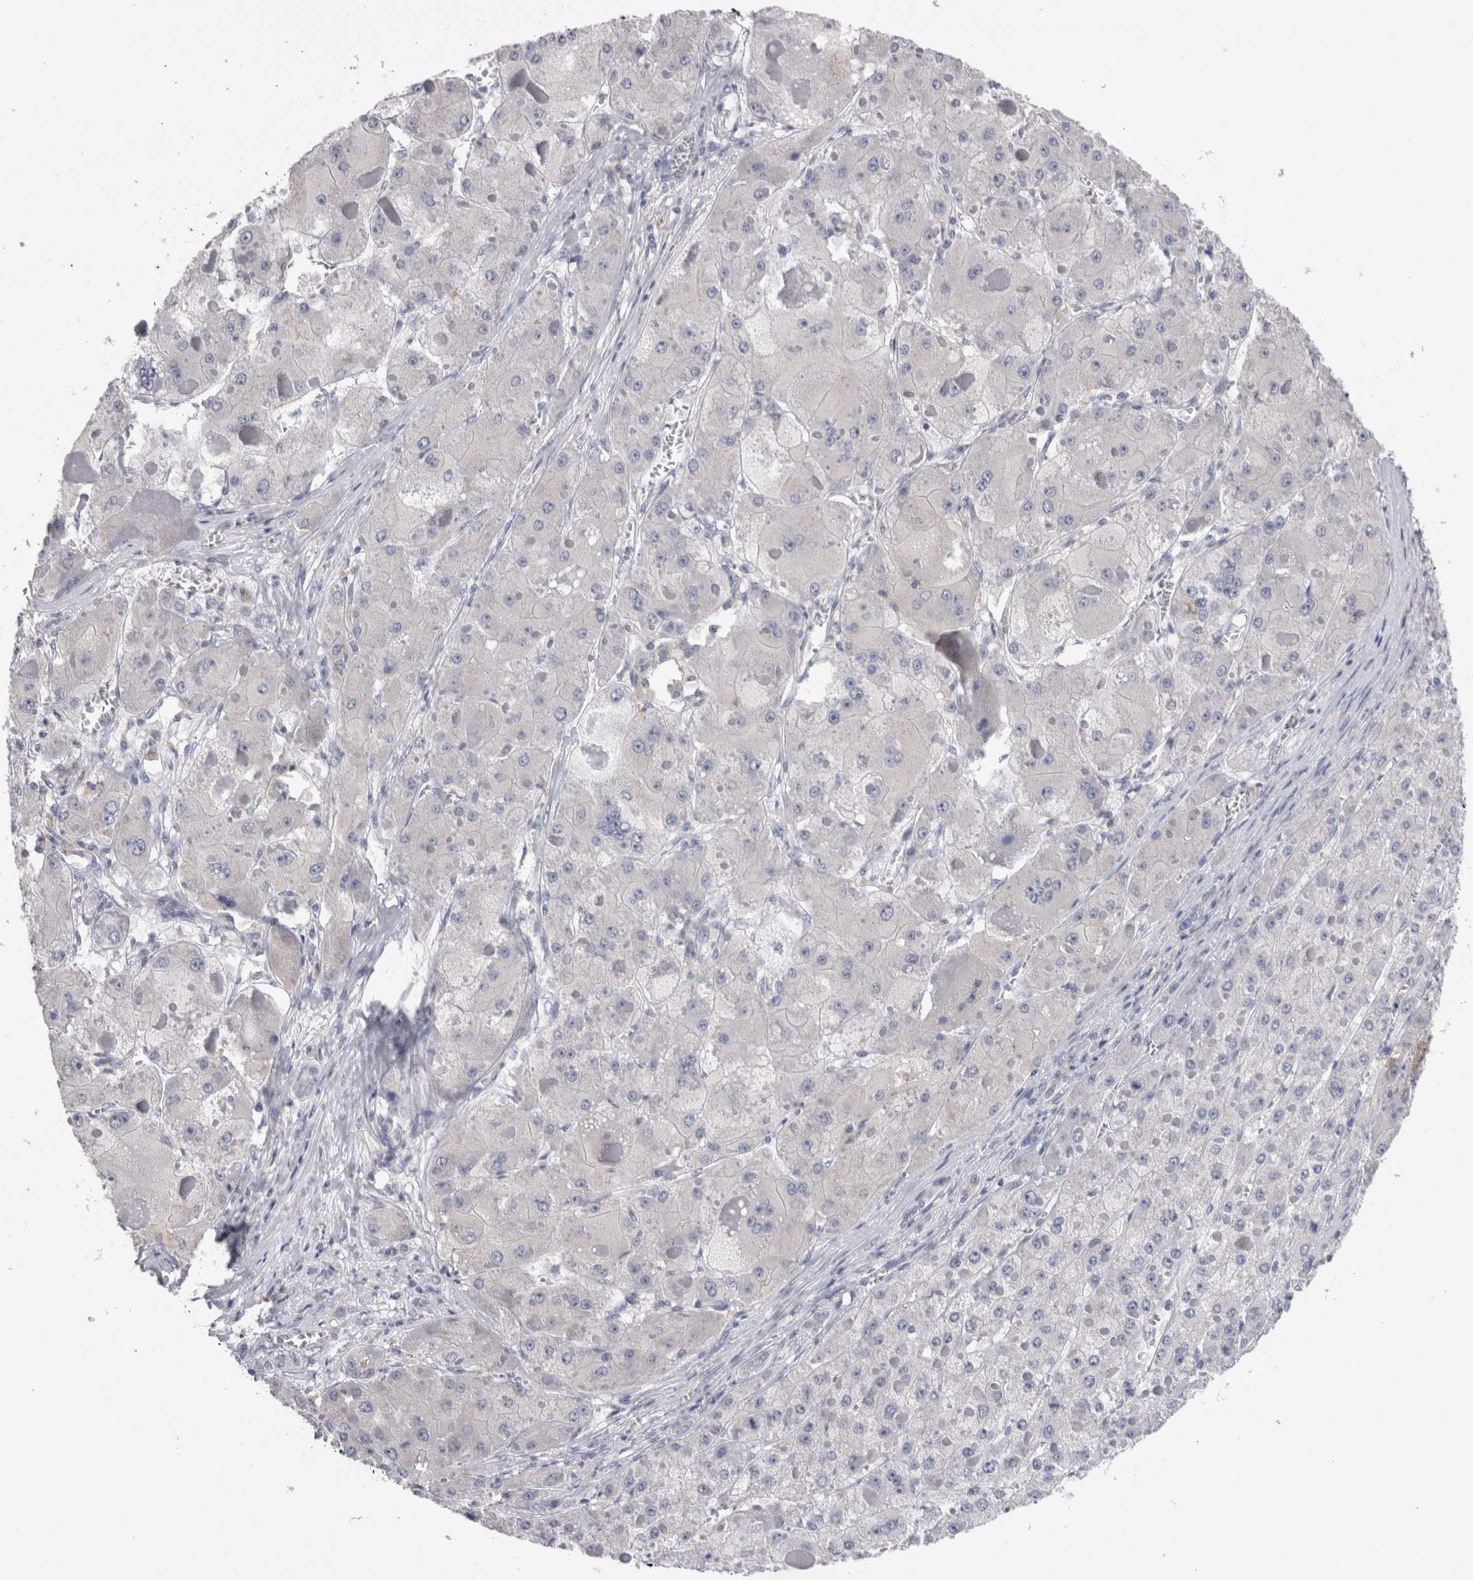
{"staining": {"intensity": "negative", "quantity": "none", "location": "none"}, "tissue": "liver cancer", "cell_type": "Tumor cells", "image_type": "cancer", "snomed": [{"axis": "morphology", "description": "Carcinoma, Hepatocellular, NOS"}, {"axis": "topography", "description": "Liver"}], "caption": "There is no significant expression in tumor cells of liver cancer (hepatocellular carcinoma).", "gene": "REG1A", "patient": {"sex": "female", "age": 73}}